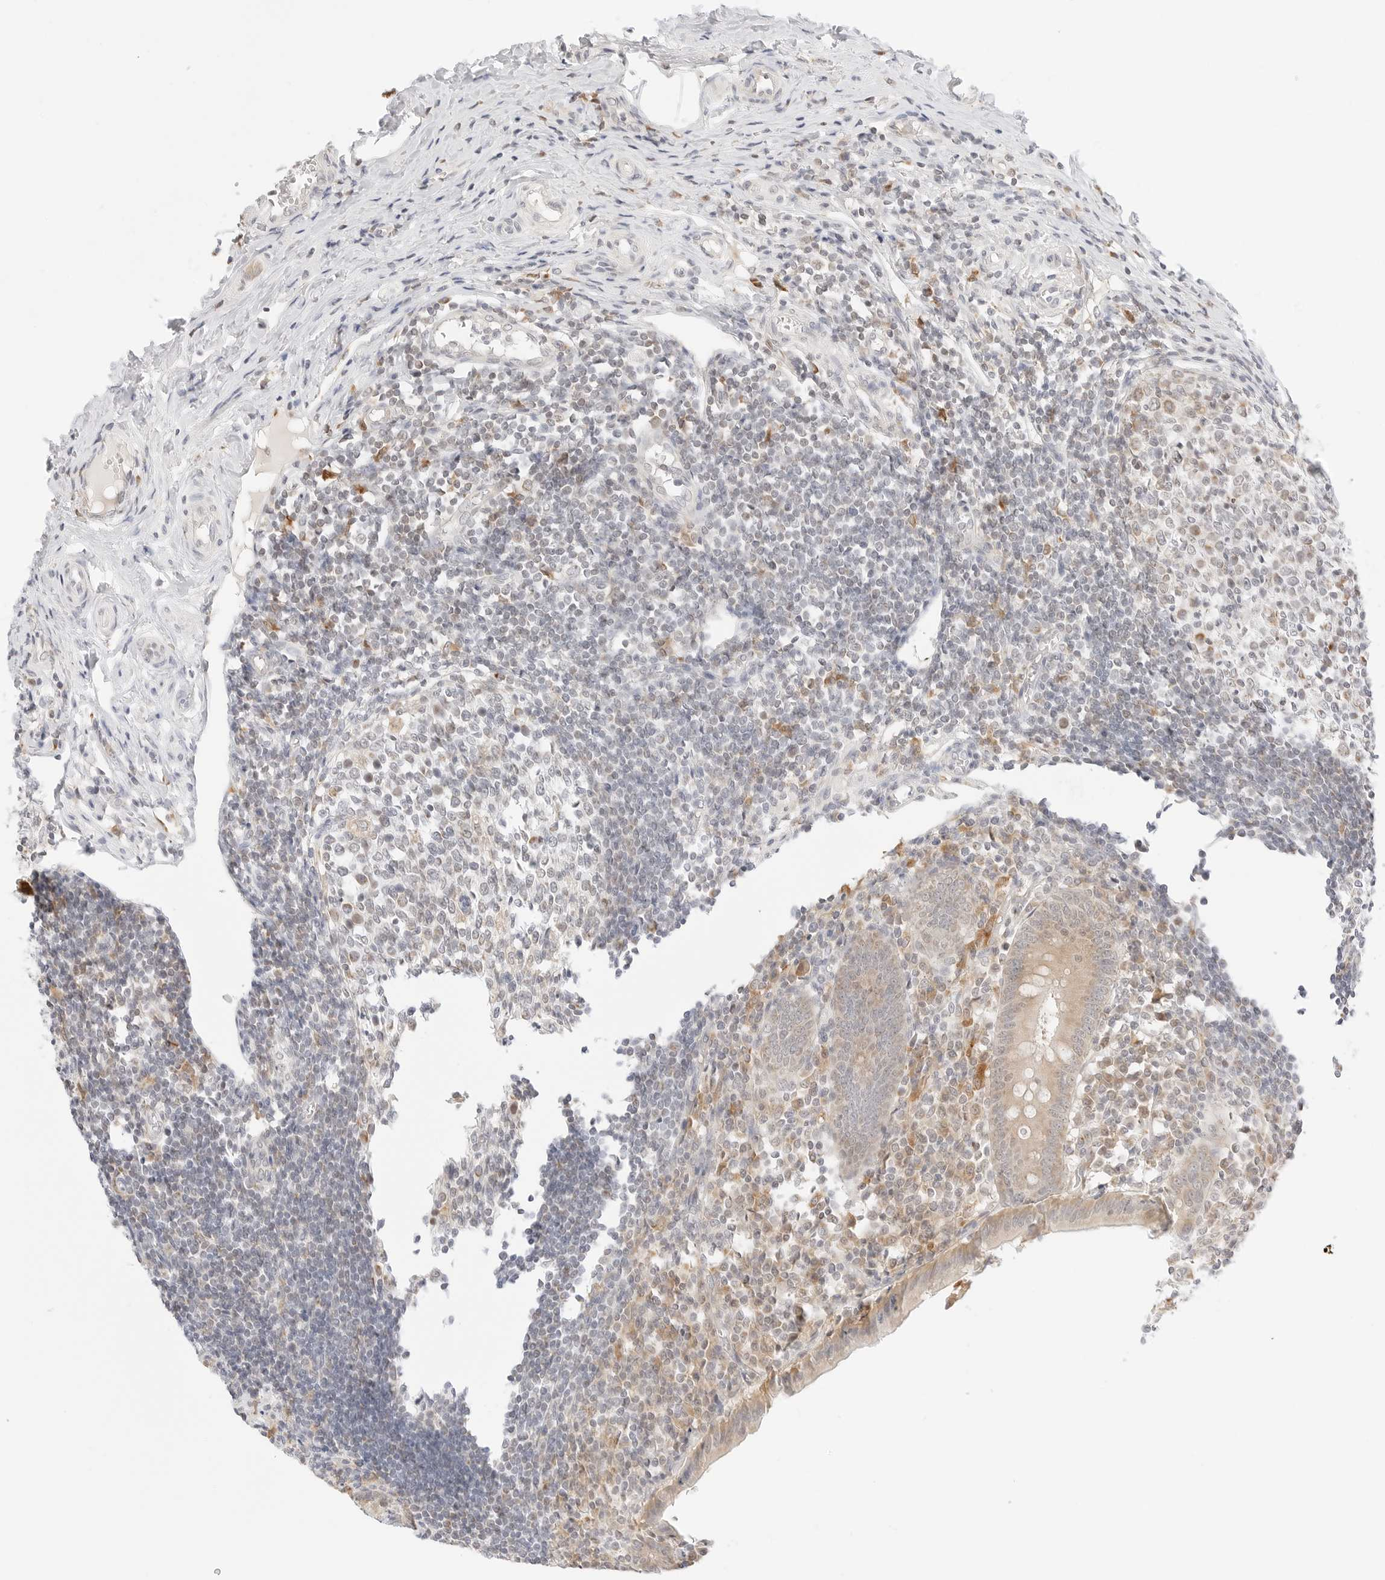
{"staining": {"intensity": "moderate", "quantity": "25%-75%", "location": "cytoplasmic/membranous"}, "tissue": "appendix", "cell_type": "Glandular cells", "image_type": "normal", "snomed": [{"axis": "morphology", "description": "Normal tissue, NOS"}, {"axis": "topography", "description": "Appendix"}], "caption": "Glandular cells exhibit medium levels of moderate cytoplasmic/membranous positivity in approximately 25%-75% of cells in normal human appendix. The protein of interest is shown in brown color, while the nuclei are stained blue.", "gene": "ERO1B", "patient": {"sex": "female", "age": 17}}